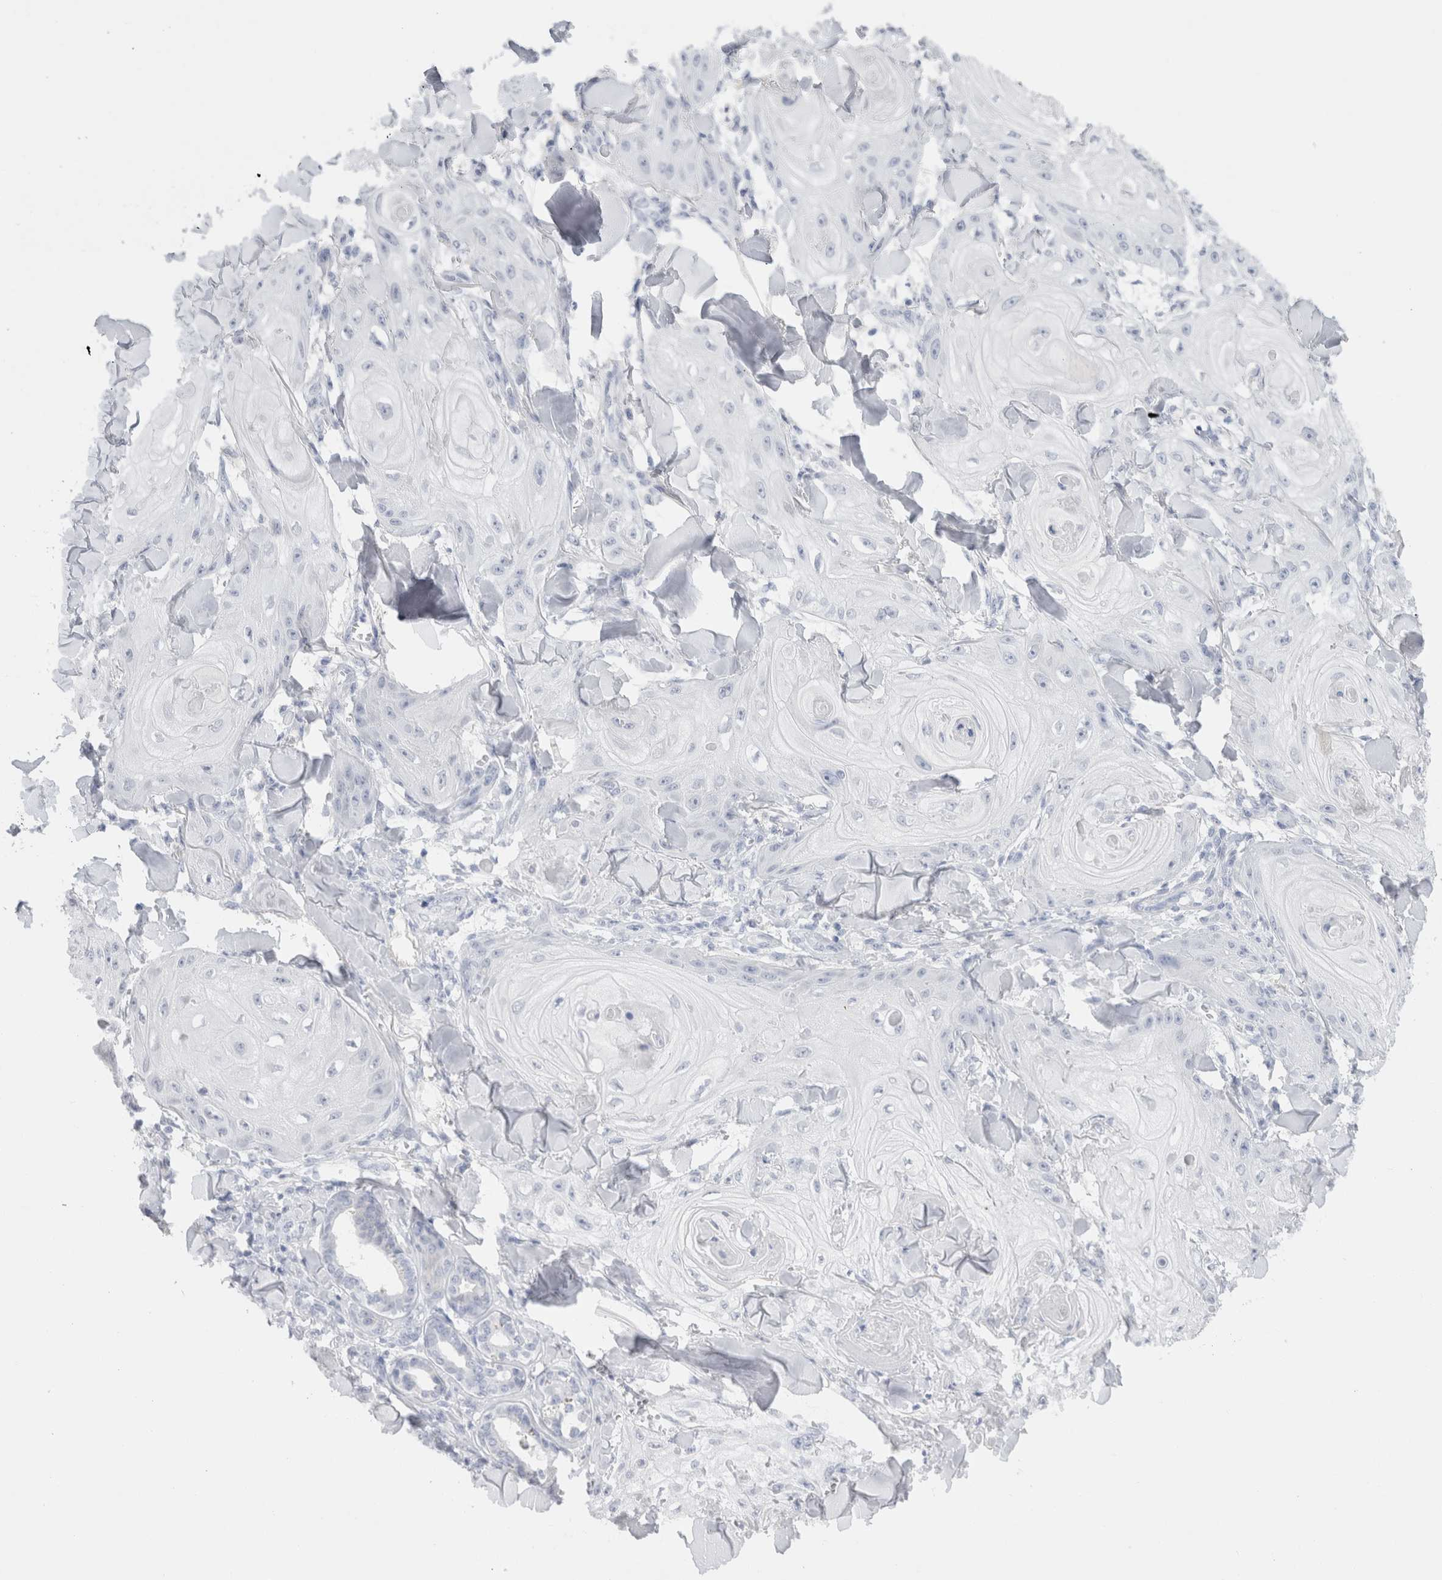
{"staining": {"intensity": "negative", "quantity": "none", "location": "none"}, "tissue": "skin cancer", "cell_type": "Tumor cells", "image_type": "cancer", "snomed": [{"axis": "morphology", "description": "Squamous cell carcinoma, NOS"}, {"axis": "topography", "description": "Skin"}], "caption": "Immunohistochemistry histopathology image of neoplastic tissue: human skin squamous cell carcinoma stained with DAB (3,3'-diaminobenzidine) demonstrates no significant protein positivity in tumor cells.", "gene": "C9orf50", "patient": {"sex": "male", "age": 74}}